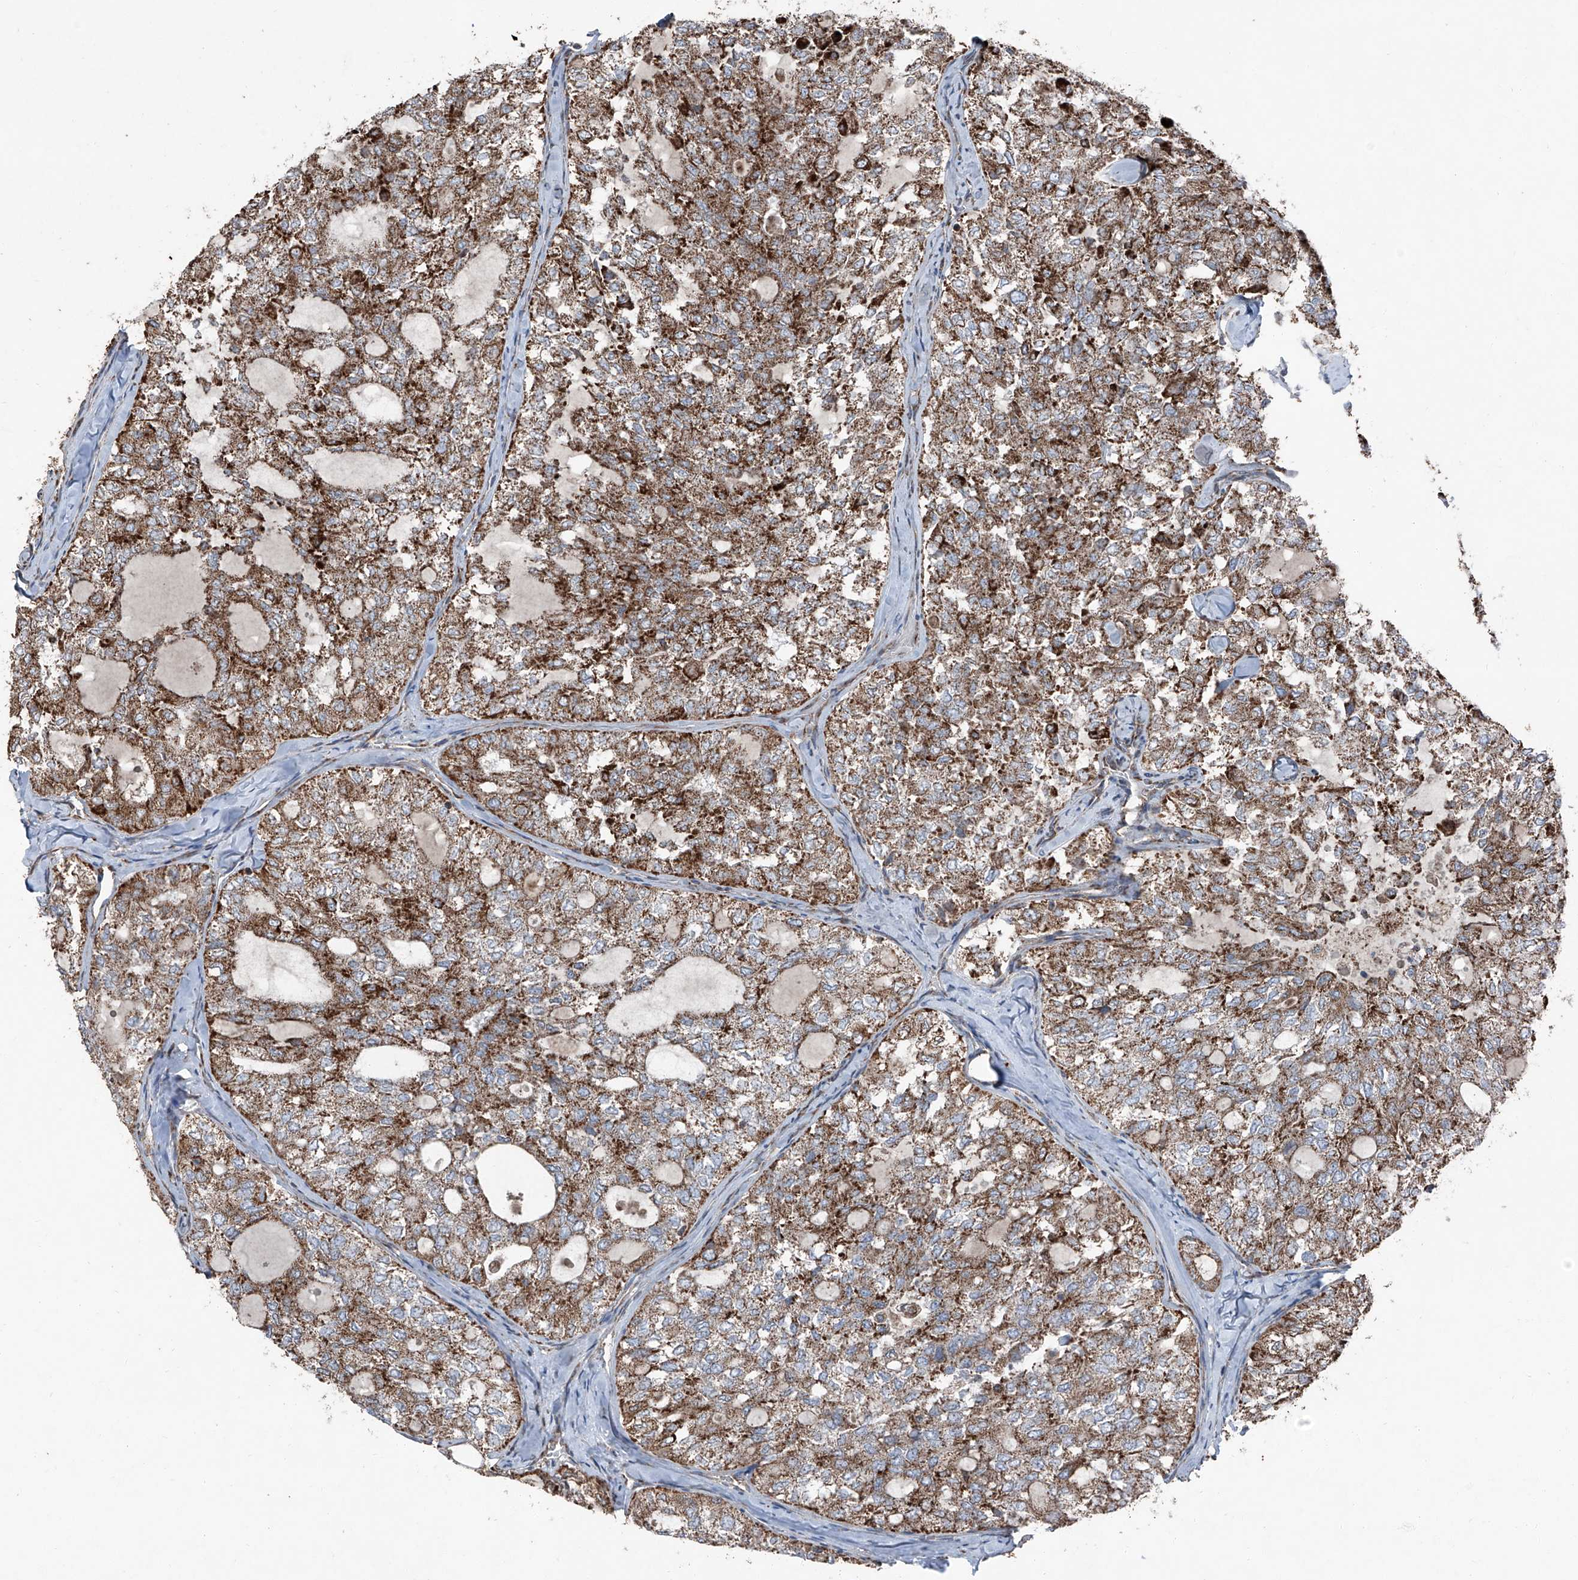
{"staining": {"intensity": "strong", "quantity": ">75%", "location": "cytoplasmic/membranous"}, "tissue": "thyroid cancer", "cell_type": "Tumor cells", "image_type": "cancer", "snomed": [{"axis": "morphology", "description": "Follicular adenoma carcinoma, NOS"}, {"axis": "topography", "description": "Thyroid gland"}], "caption": "There is high levels of strong cytoplasmic/membranous staining in tumor cells of thyroid cancer (follicular adenoma carcinoma), as demonstrated by immunohistochemical staining (brown color).", "gene": "LIMK1", "patient": {"sex": "male", "age": 75}}